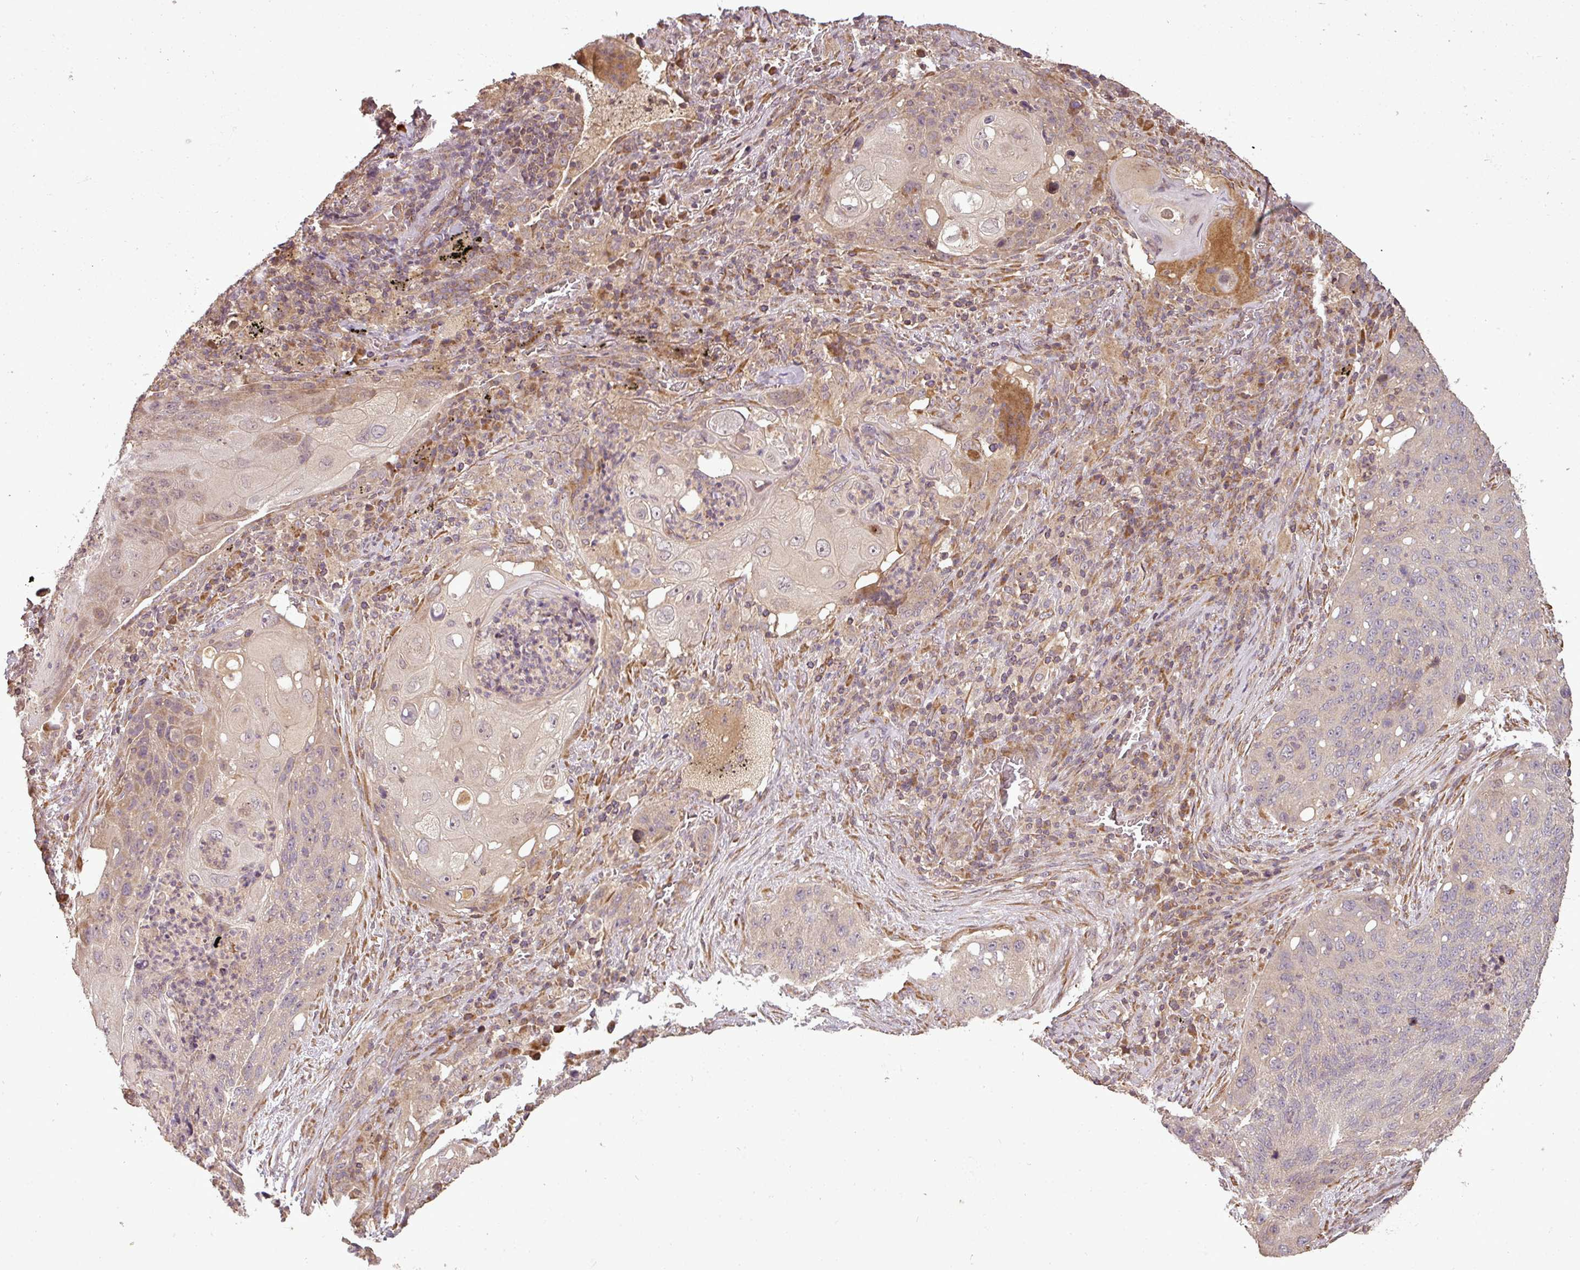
{"staining": {"intensity": "weak", "quantity": "<25%", "location": "cytoplasmic/membranous"}, "tissue": "lung cancer", "cell_type": "Tumor cells", "image_type": "cancer", "snomed": [{"axis": "morphology", "description": "Squamous cell carcinoma, NOS"}, {"axis": "topography", "description": "Lung"}], "caption": "A histopathology image of lung squamous cell carcinoma stained for a protein displays no brown staining in tumor cells.", "gene": "FAIM", "patient": {"sex": "female", "age": 63}}